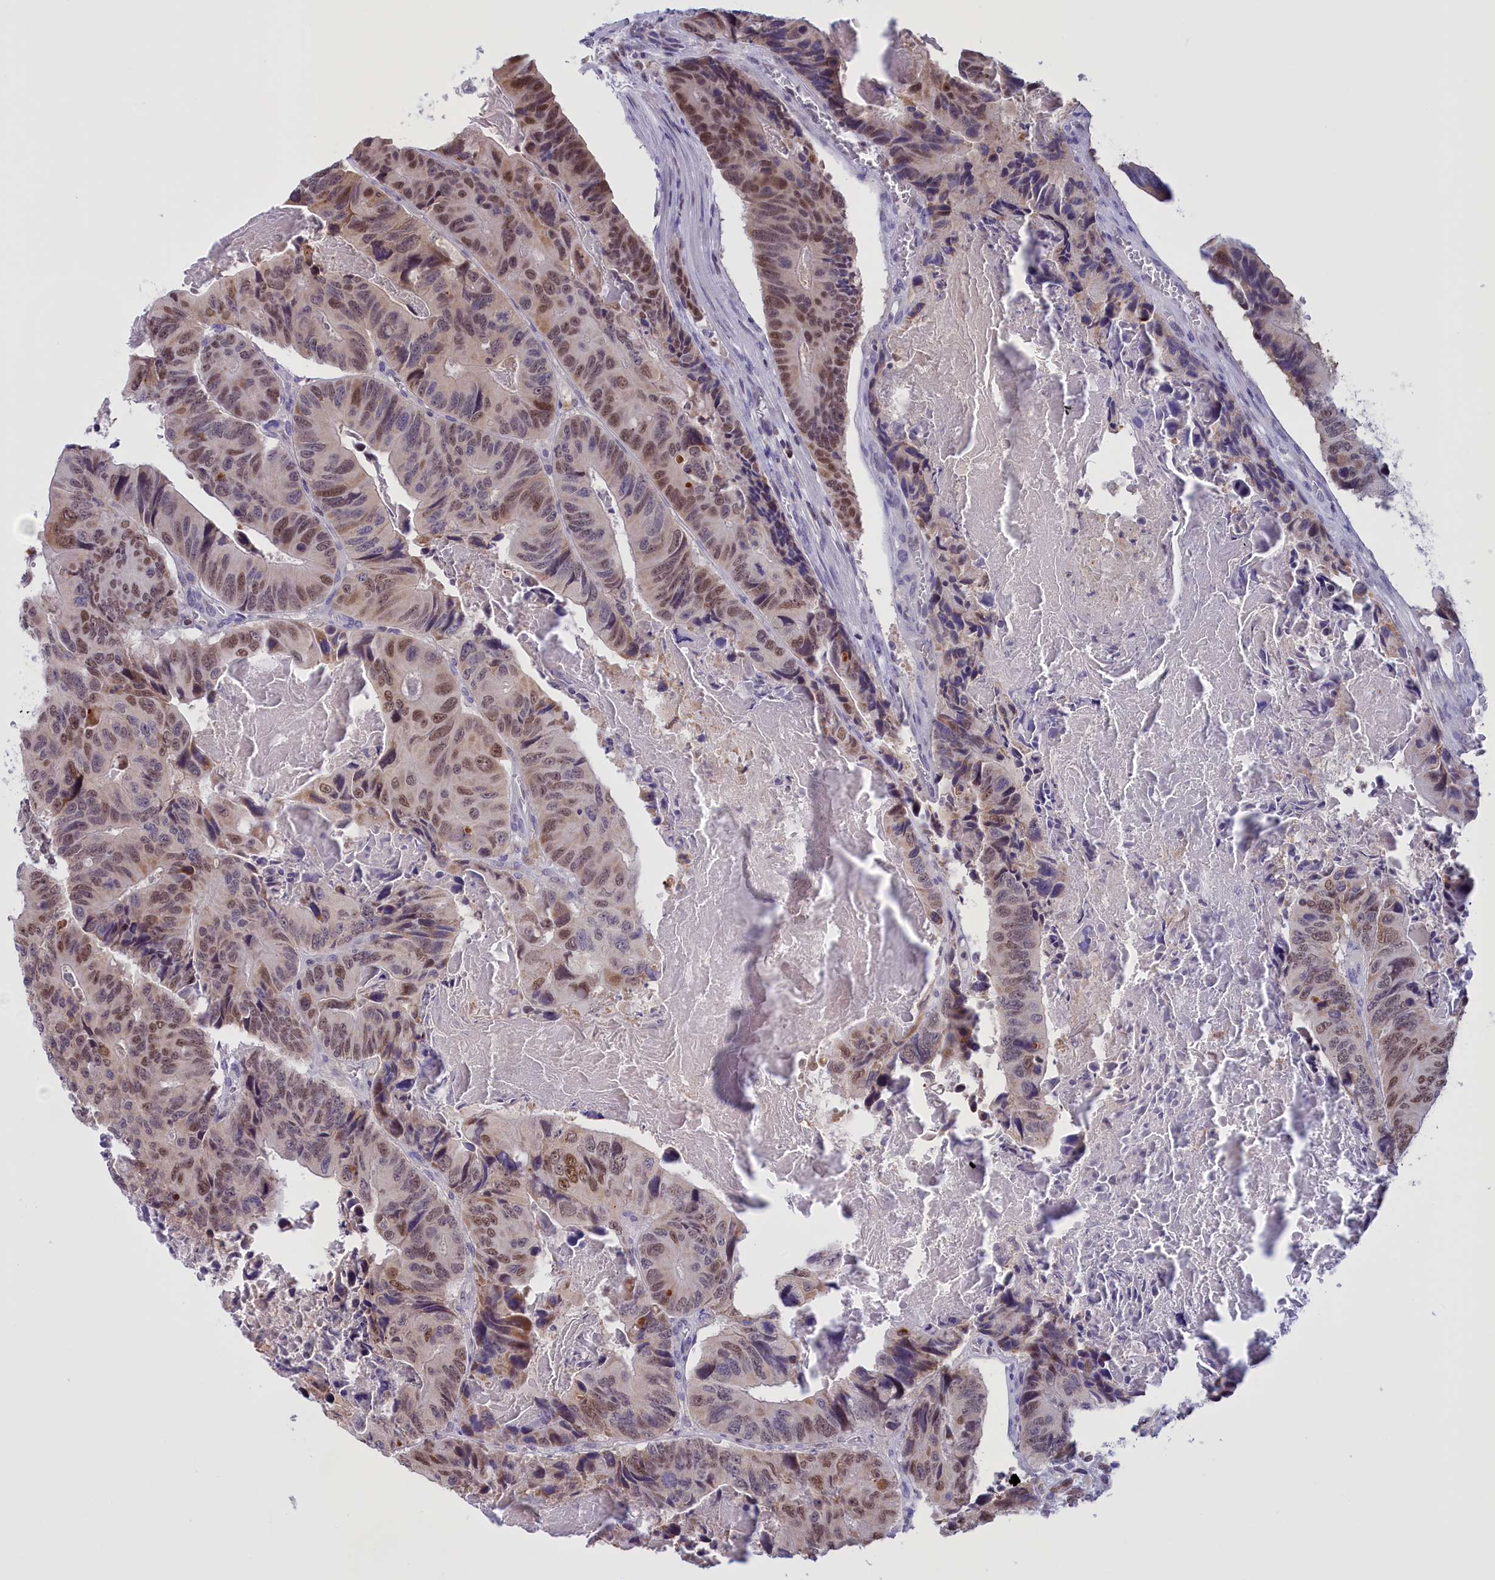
{"staining": {"intensity": "moderate", "quantity": ">75%", "location": "nuclear"}, "tissue": "colorectal cancer", "cell_type": "Tumor cells", "image_type": "cancer", "snomed": [{"axis": "morphology", "description": "Adenocarcinoma, NOS"}, {"axis": "topography", "description": "Colon"}], "caption": "Moderate nuclear positivity is present in approximately >75% of tumor cells in colorectal cancer (adenocarcinoma).", "gene": "IZUMO2", "patient": {"sex": "male", "age": 84}}